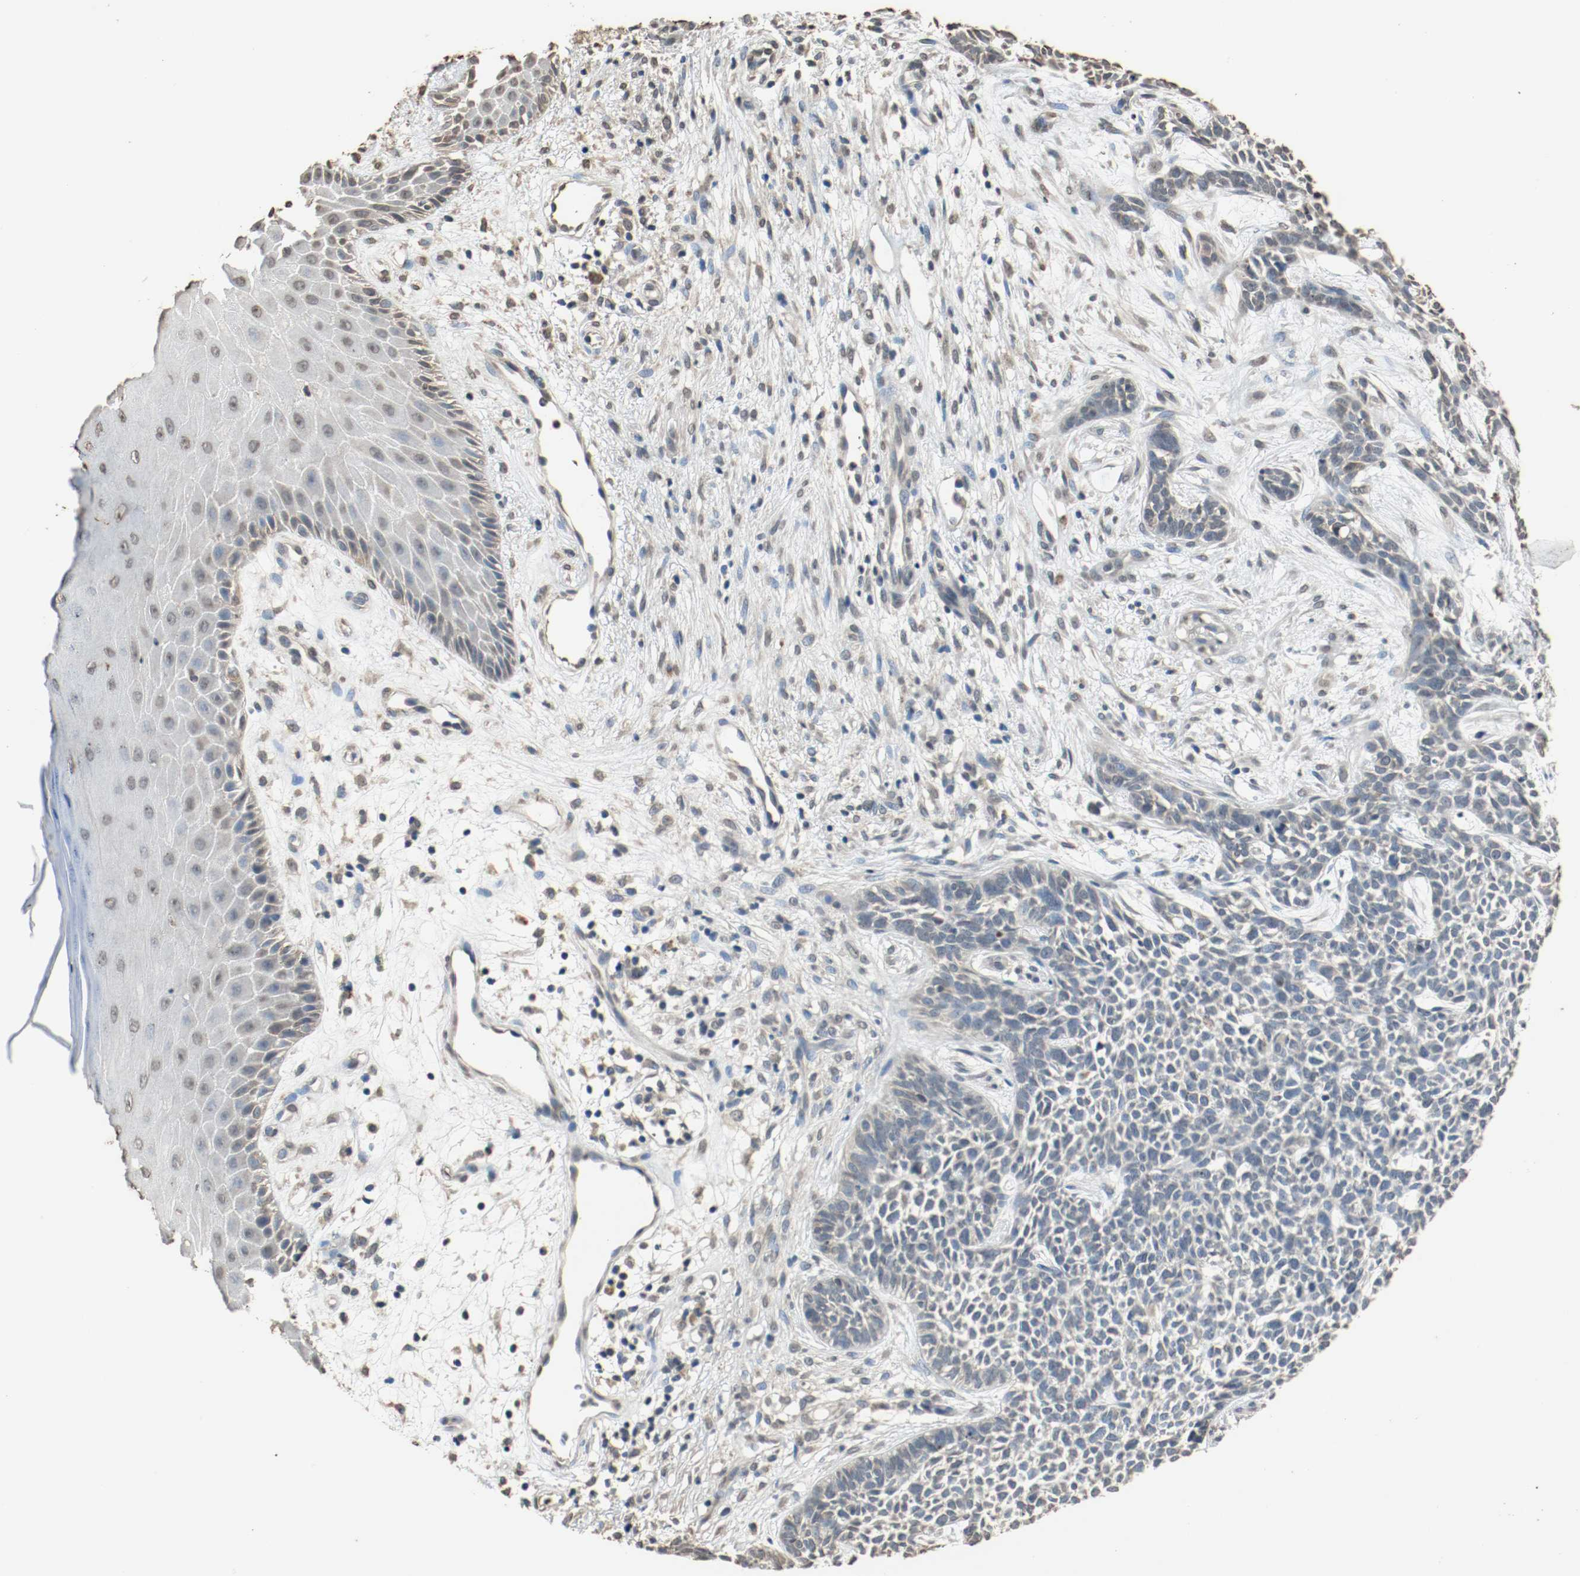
{"staining": {"intensity": "negative", "quantity": "none", "location": "none"}, "tissue": "skin cancer", "cell_type": "Tumor cells", "image_type": "cancer", "snomed": [{"axis": "morphology", "description": "Basal cell carcinoma"}, {"axis": "topography", "description": "Skin"}], "caption": "Basal cell carcinoma (skin) was stained to show a protein in brown. There is no significant staining in tumor cells.", "gene": "RTN4", "patient": {"sex": "female", "age": 84}}